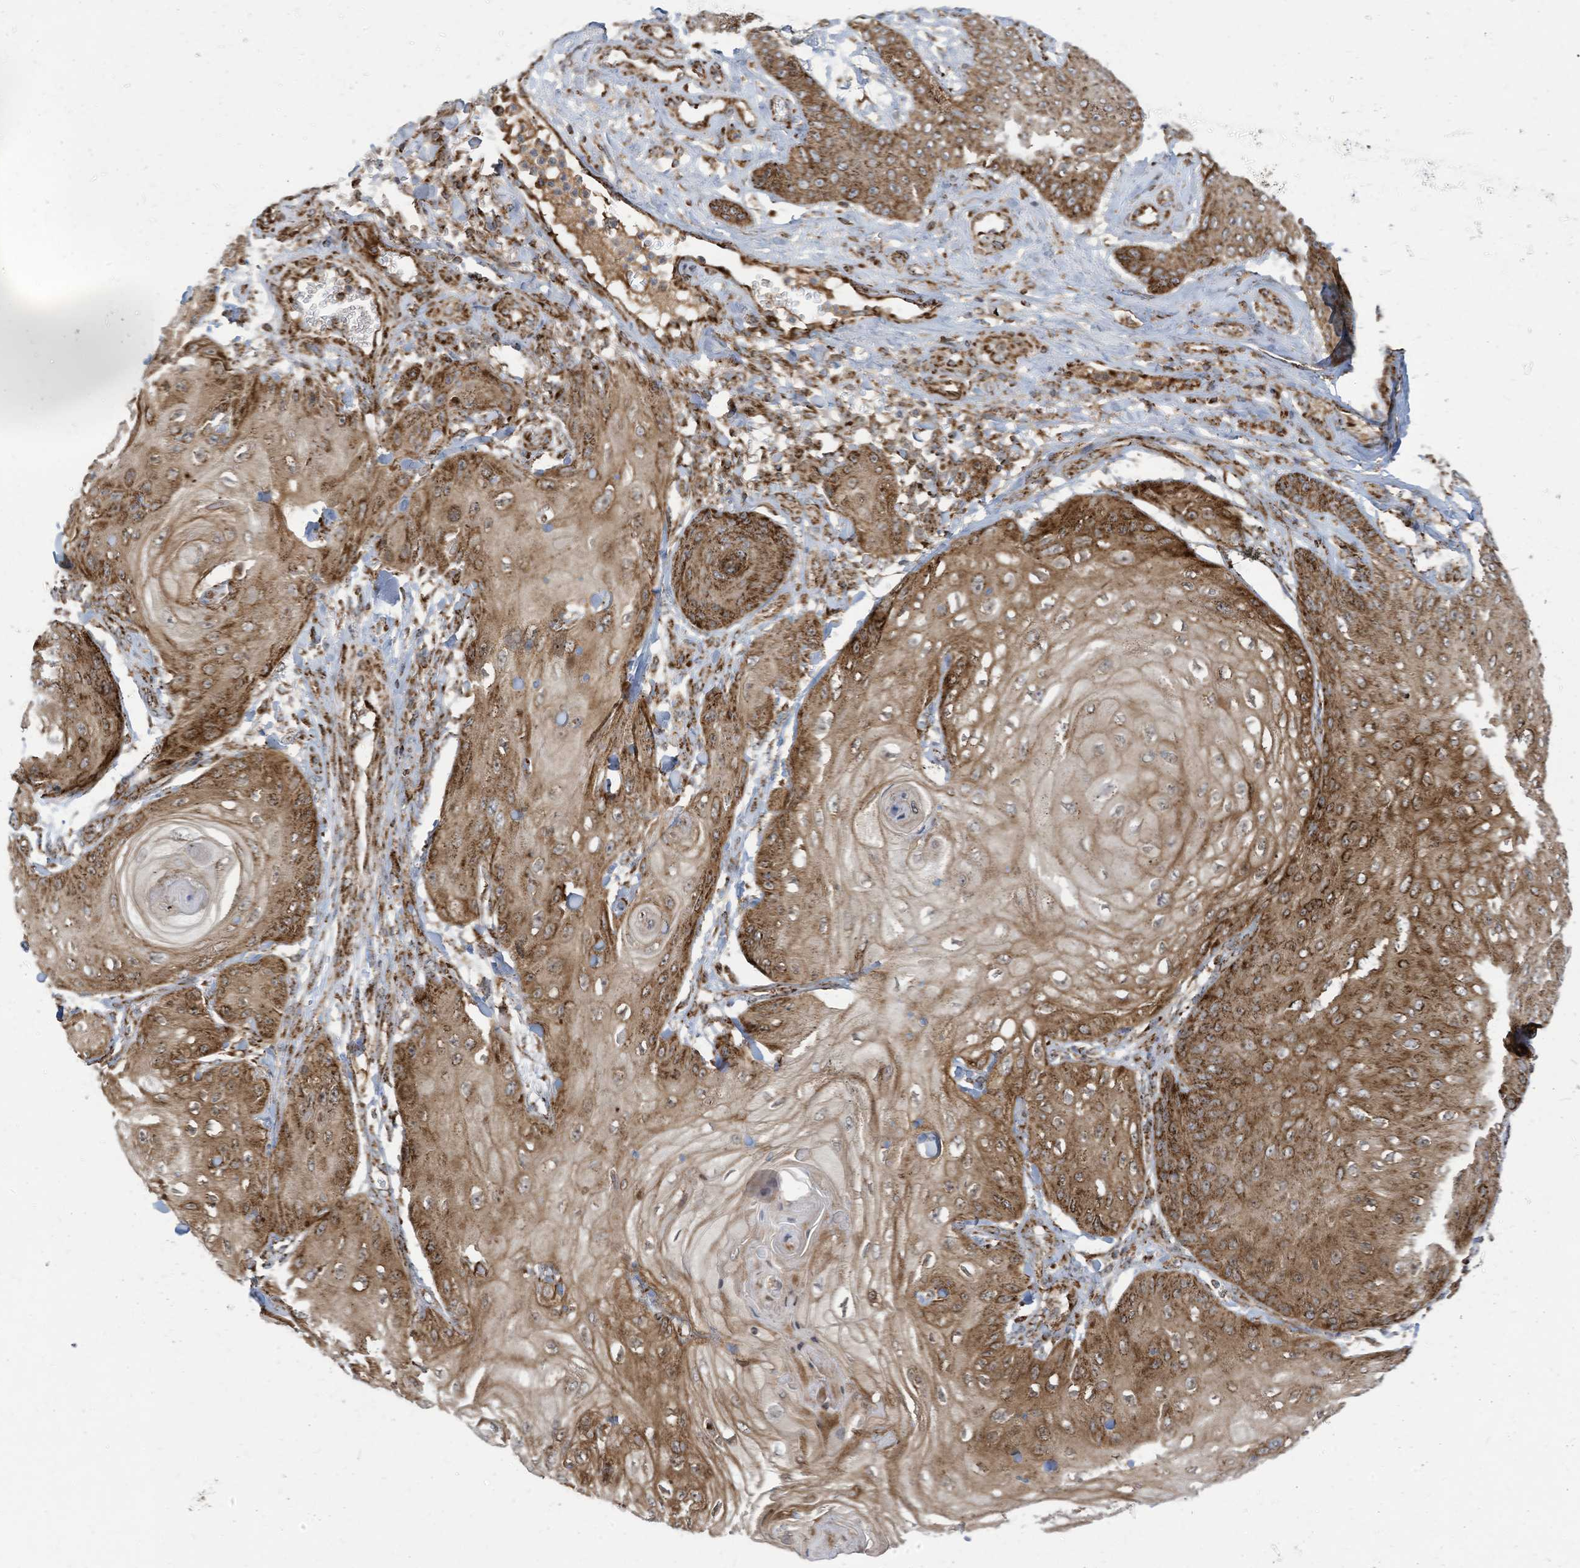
{"staining": {"intensity": "strong", "quantity": ">75%", "location": "cytoplasmic/membranous"}, "tissue": "skin cancer", "cell_type": "Tumor cells", "image_type": "cancer", "snomed": [{"axis": "morphology", "description": "Squamous cell carcinoma, NOS"}, {"axis": "topography", "description": "Skin"}], "caption": "Protein positivity by immunohistochemistry (IHC) demonstrates strong cytoplasmic/membranous expression in approximately >75% of tumor cells in skin squamous cell carcinoma. Immunohistochemistry stains the protein of interest in brown and the nuclei are stained blue.", "gene": "COX10", "patient": {"sex": "male", "age": 74}}